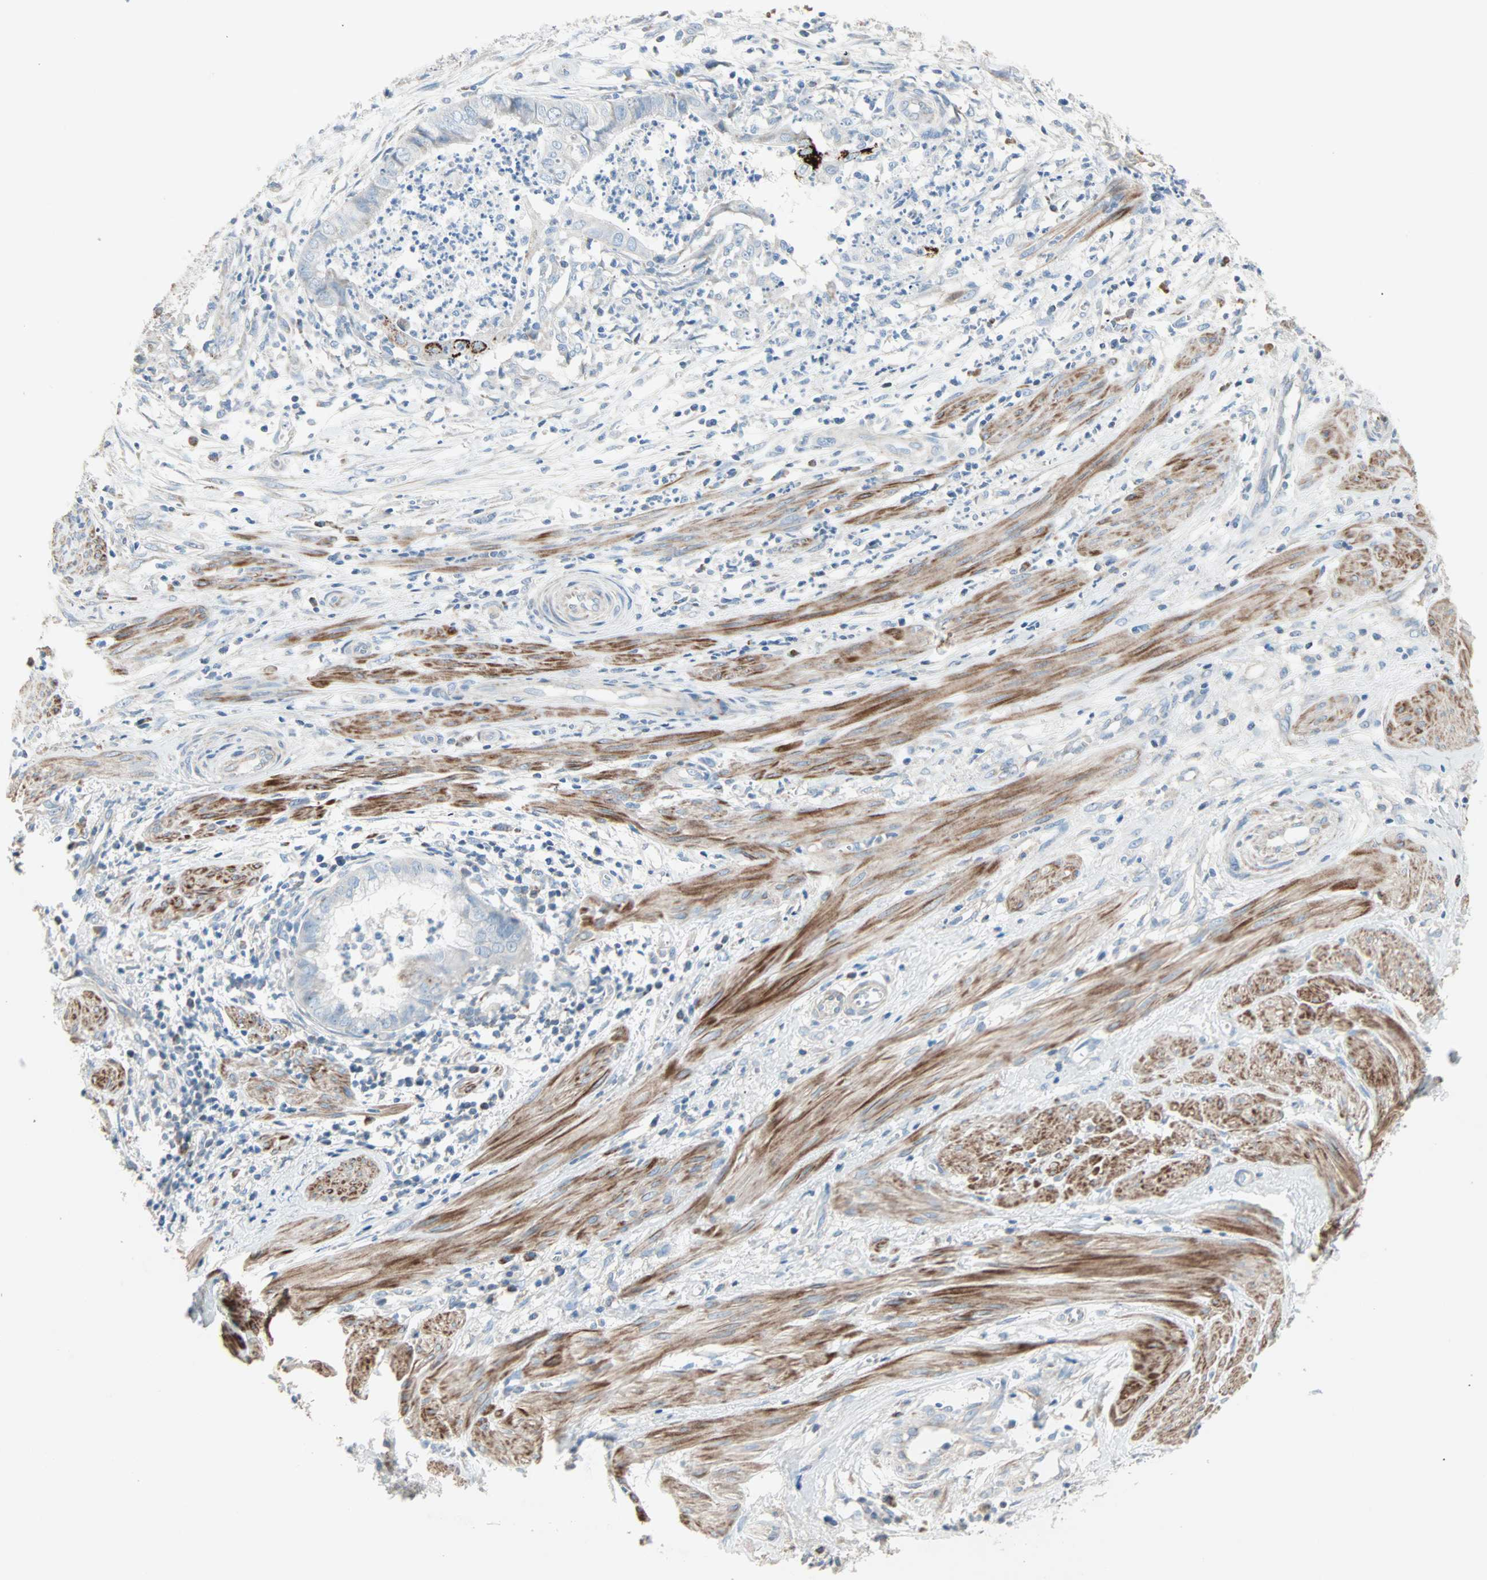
{"staining": {"intensity": "negative", "quantity": "none", "location": "none"}, "tissue": "endometrial cancer", "cell_type": "Tumor cells", "image_type": "cancer", "snomed": [{"axis": "morphology", "description": "Necrosis, NOS"}, {"axis": "morphology", "description": "Adenocarcinoma, NOS"}, {"axis": "topography", "description": "Endometrium"}], "caption": "Histopathology image shows no significant protein staining in tumor cells of adenocarcinoma (endometrial).", "gene": "ACVRL1", "patient": {"sex": "female", "age": 79}}